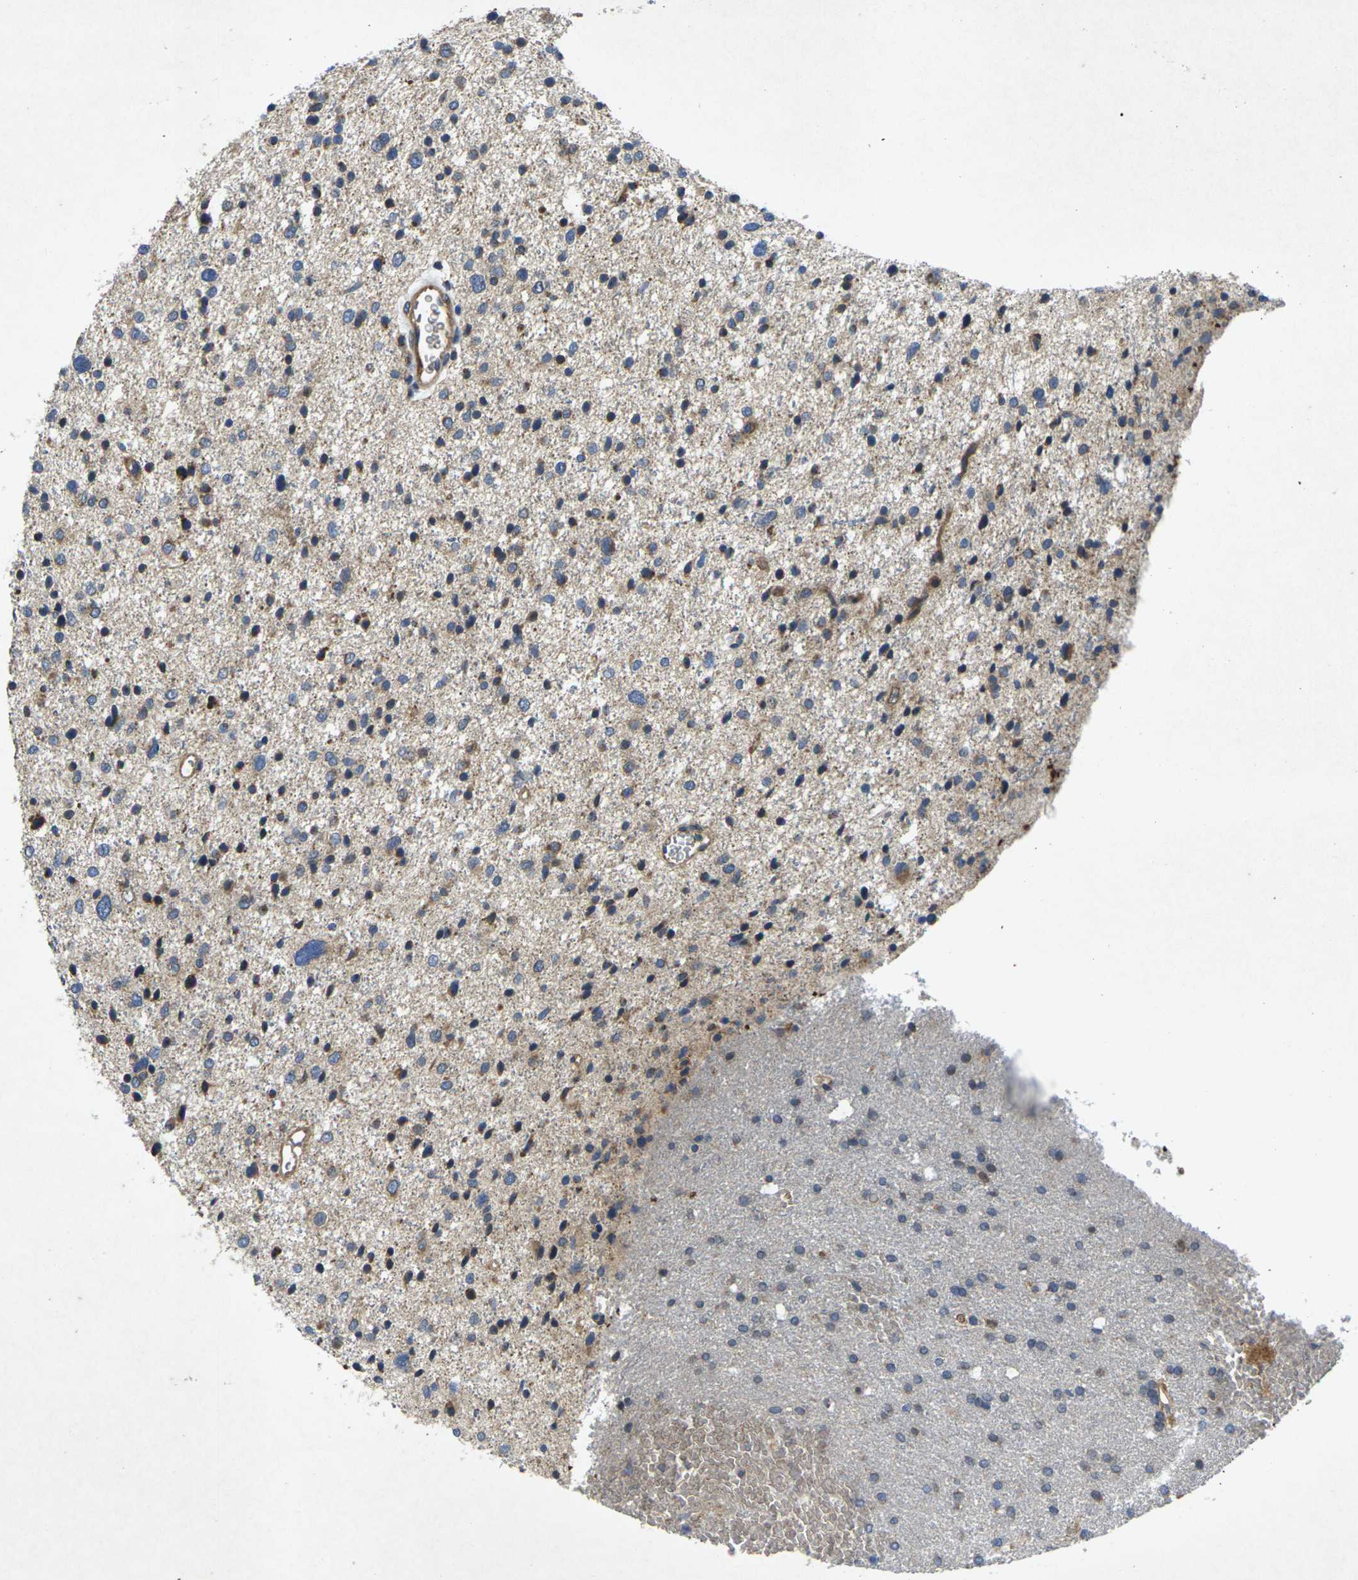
{"staining": {"intensity": "moderate", "quantity": "25%-75%", "location": "cytoplasmic/membranous"}, "tissue": "glioma", "cell_type": "Tumor cells", "image_type": "cancer", "snomed": [{"axis": "morphology", "description": "Glioma, malignant, Low grade"}, {"axis": "topography", "description": "Brain"}], "caption": "Tumor cells demonstrate medium levels of moderate cytoplasmic/membranous staining in approximately 25%-75% of cells in human glioma.", "gene": "KIF1B", "patient": {"sex": "female", "age": 37}}